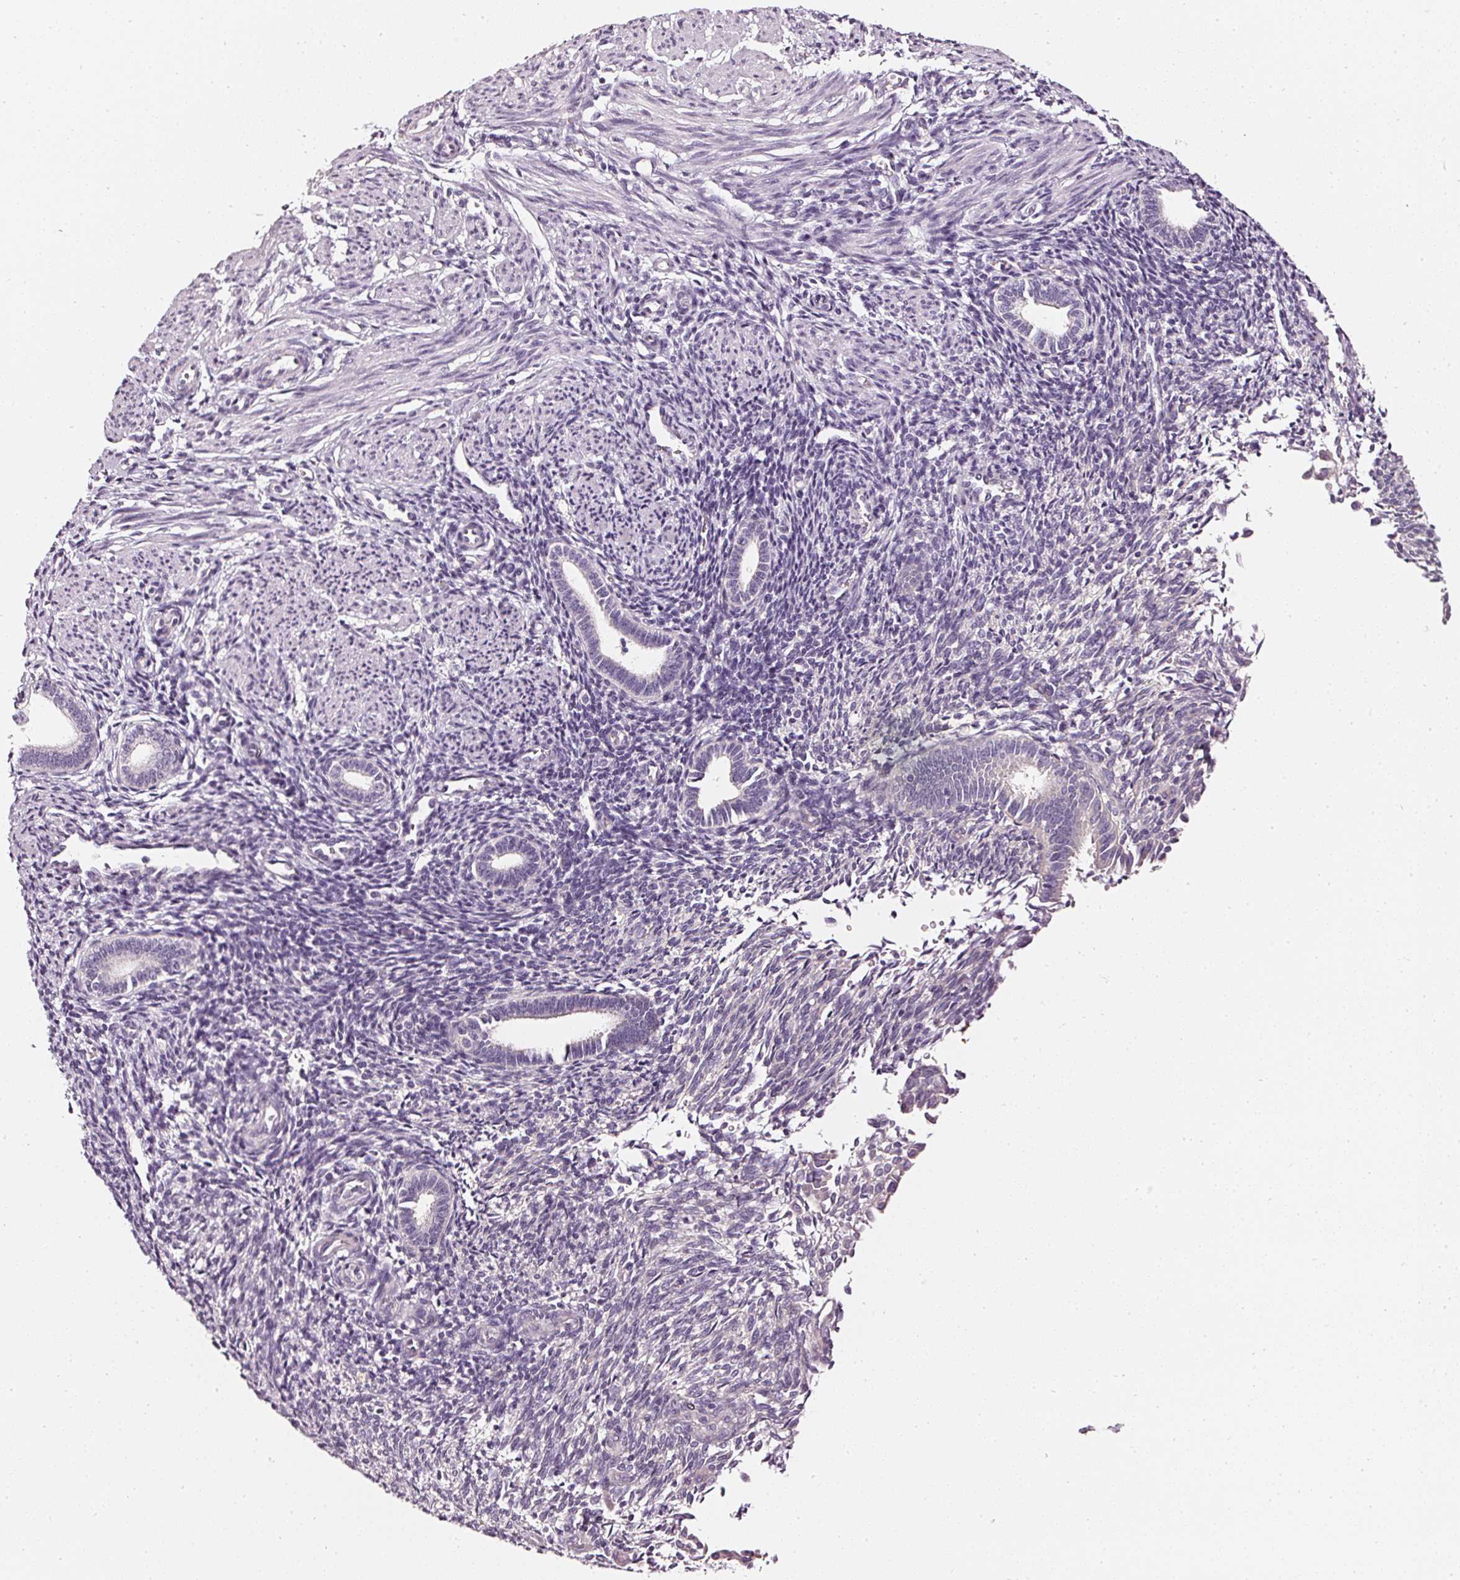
{"staining": {"intensity": "negative", "quantity": "none", "location": "none"}, "tissue": "endometrium", "cell_type": "Cells in endometrial stroma", "image_type": "normal", "snomed": [{"axis": "morphology", "description": "Normal tissue, NOS"}, {"axis": "topography", "description": "Endometrium"}], "caption": "The photomicrograph shows no significant positivity in cells in endometrial stroma of endometrium.", "gene": "CNP", "patient": {"sex": "female", "age": 32}}